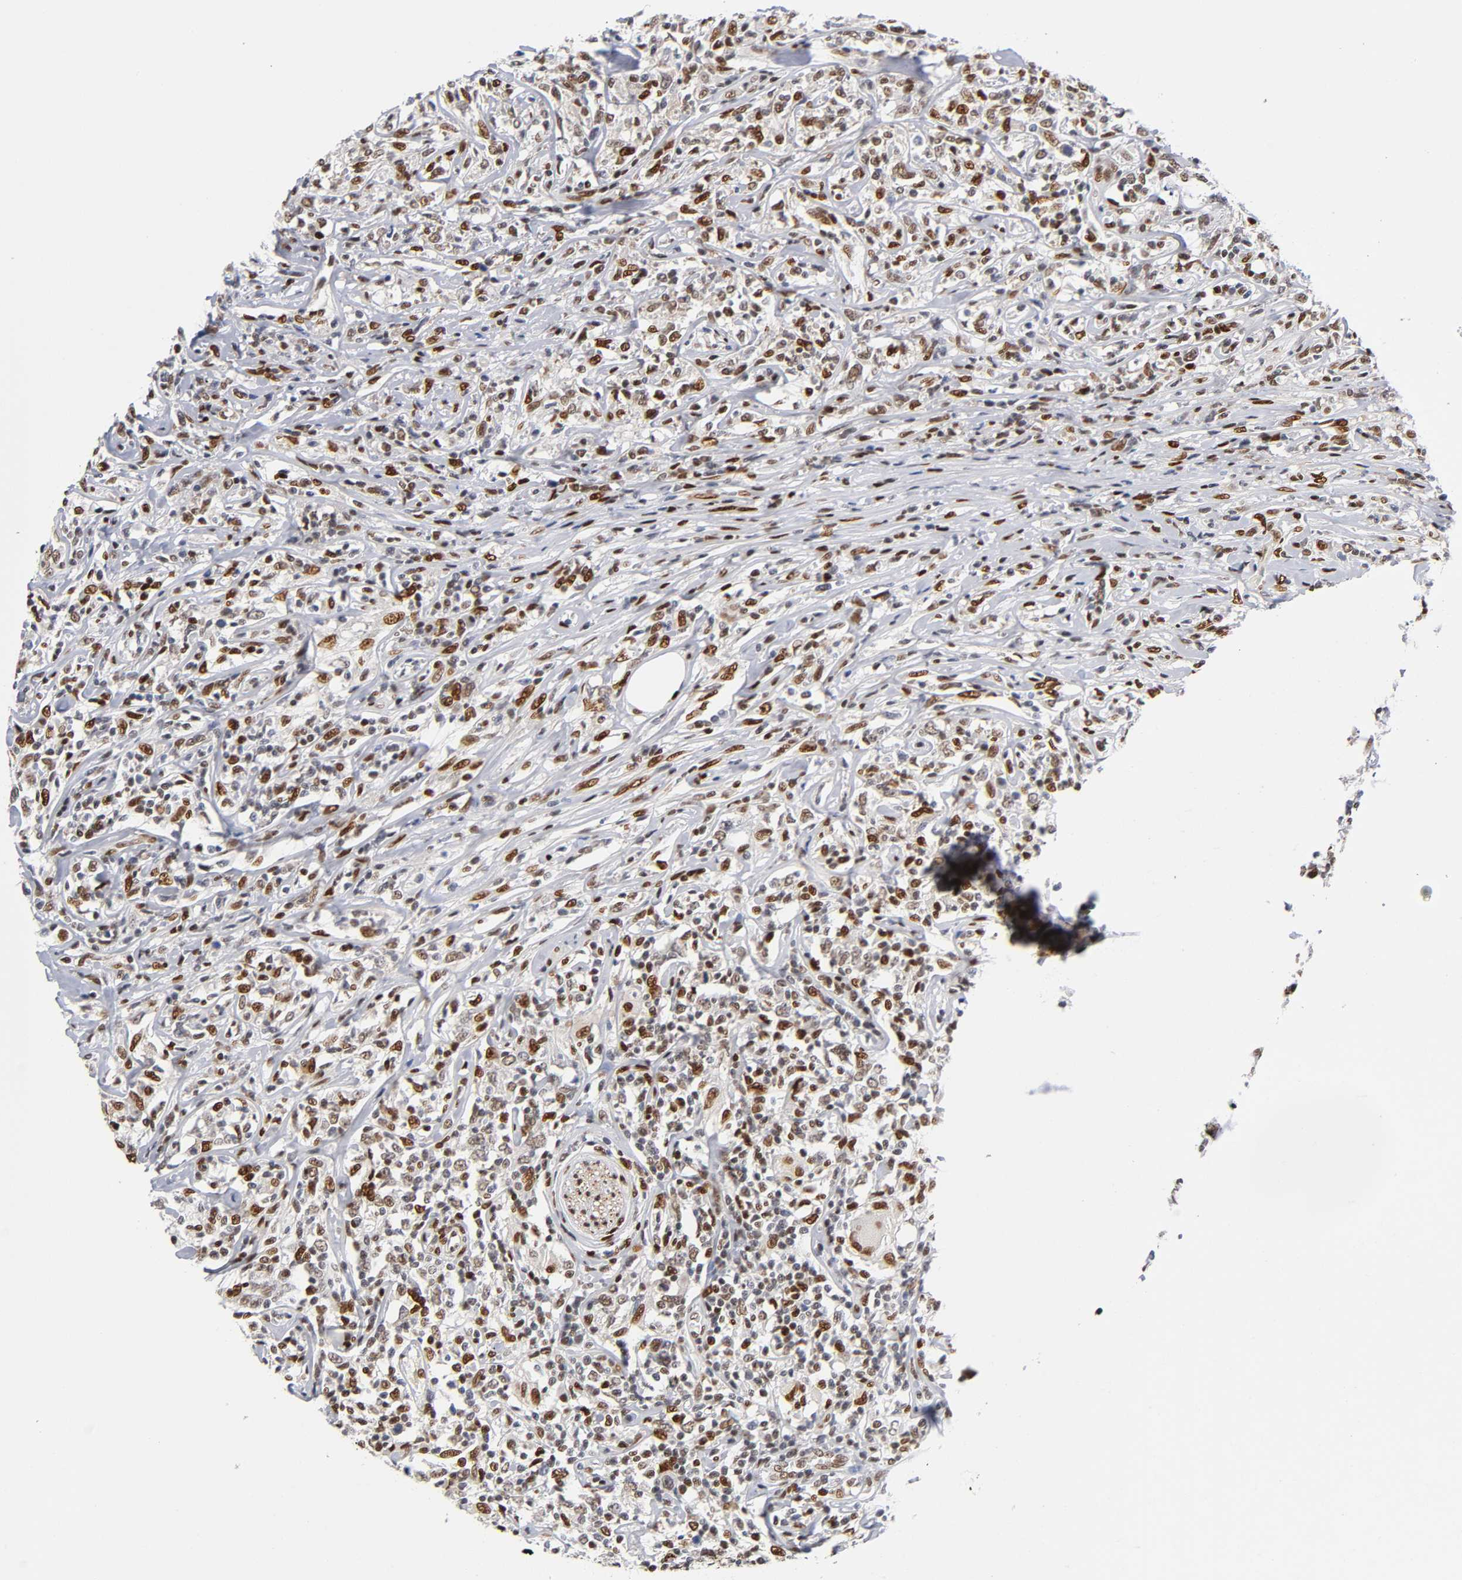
{"staining": {"intensity": "strong", "quantity": ">75%", "location": "nuclear"}, "tissue": "lymphoma", "cell_type": "Tumor cells", "image_type": "cancer", "snomed": [{"axis": "morphology", "description": "Malignant lymphoma, non-Hodgkin's type, High grade"}, {"axis": "topography", "description": "Lymph node"}], "caption": "Human lymphoma stained with a brown dye shows strong nuclear positive staining in about >75% of tumor cells.", "gene": "NR3C1", "patient": {"sex": "female", "age": 84}}